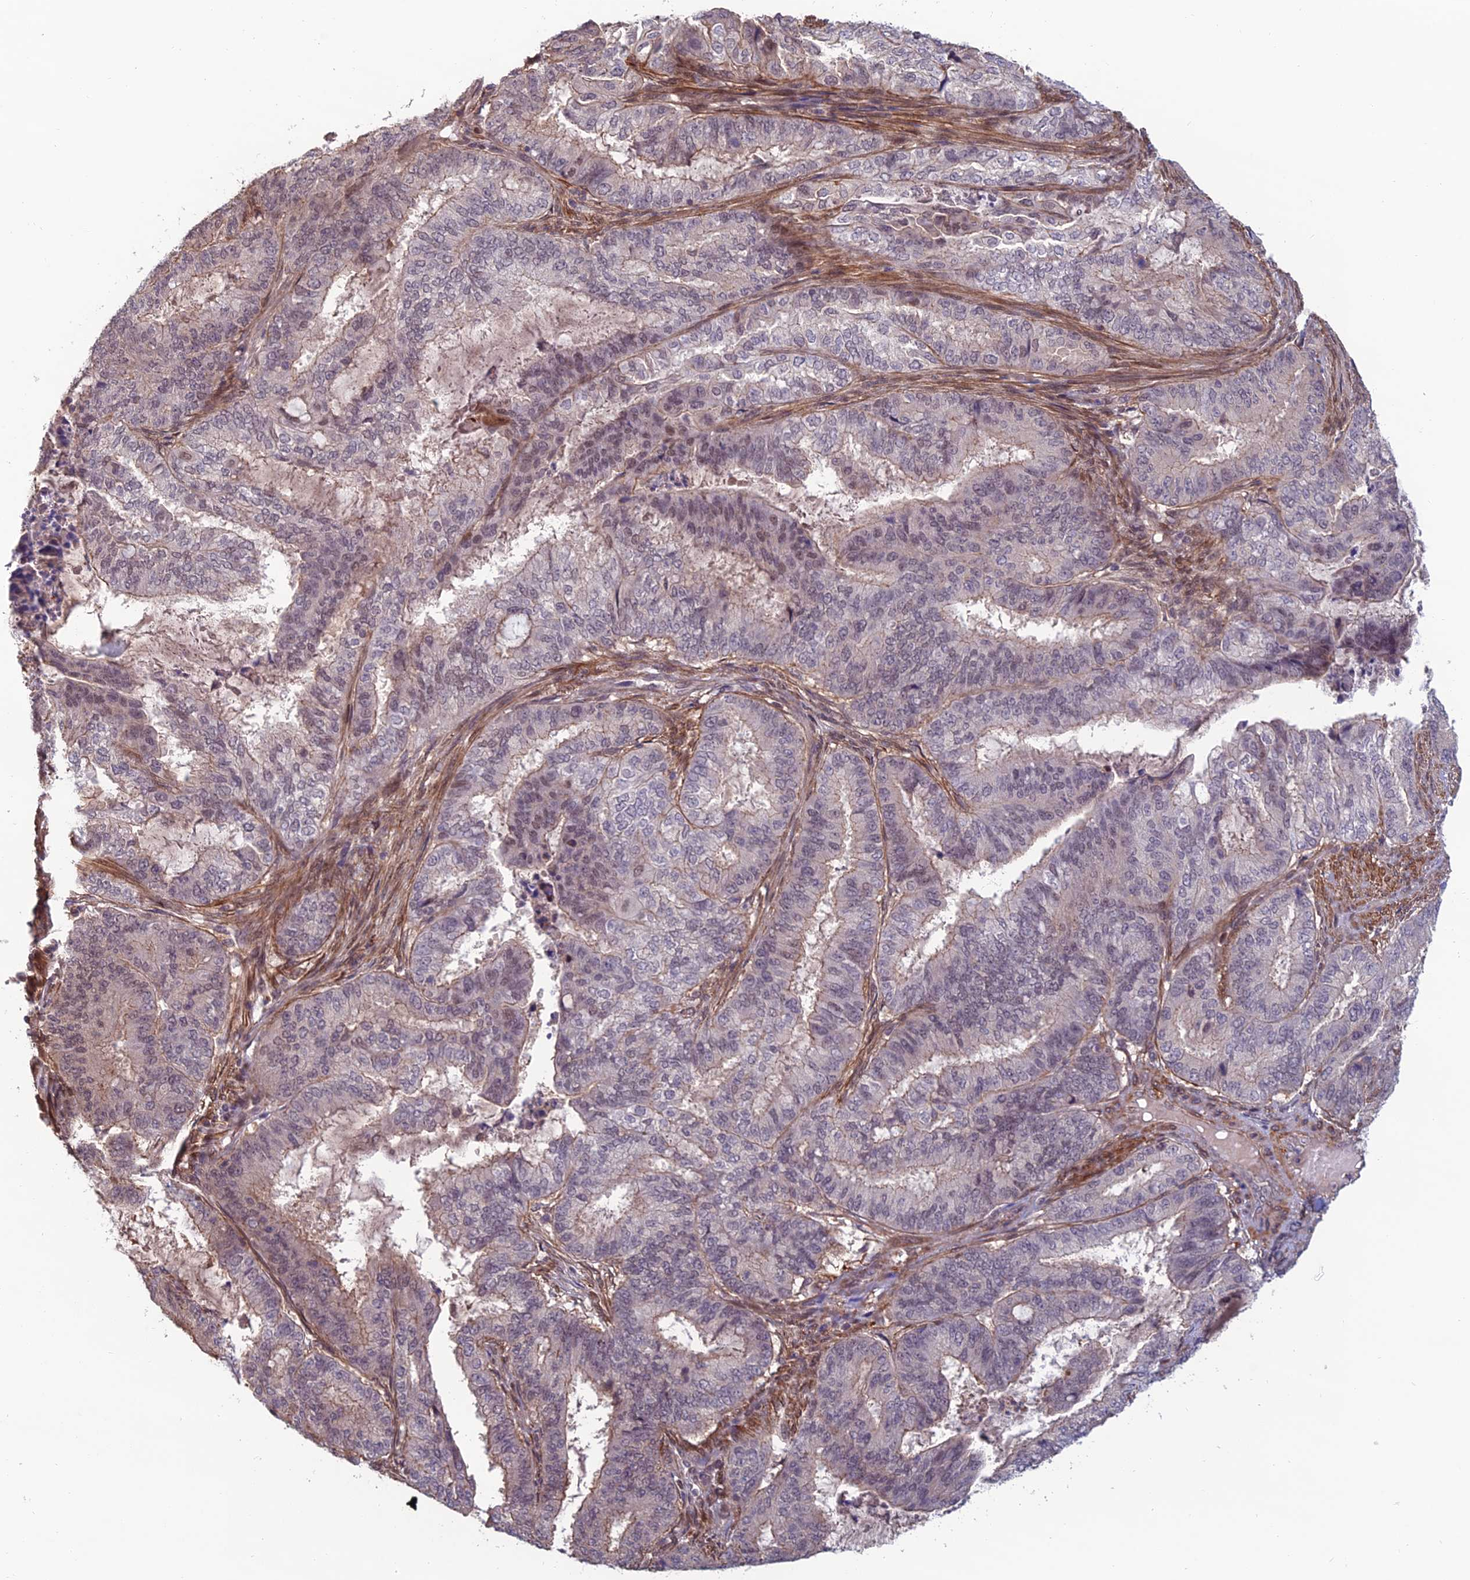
{"staining": {"intensity": "weak", "quantity": "<25%", "location": "nuclear"}, "tissue": "endometrial cancer", "cell_type": "Tumor cells", "image_type": "cancer", "snomed": [{"axis": "morphology", "description": "Adenocarcinoma, NOS"}, {"axis": "topography", "description": "Endometrium"}], "caption": "An immunohistochemistry histopathology image of endometrial cancer is shown. There is no staining in tumor cells of endometrial cancer.", "gene": "CCDC183", "patient": {"sex": "female", "age": 51}}